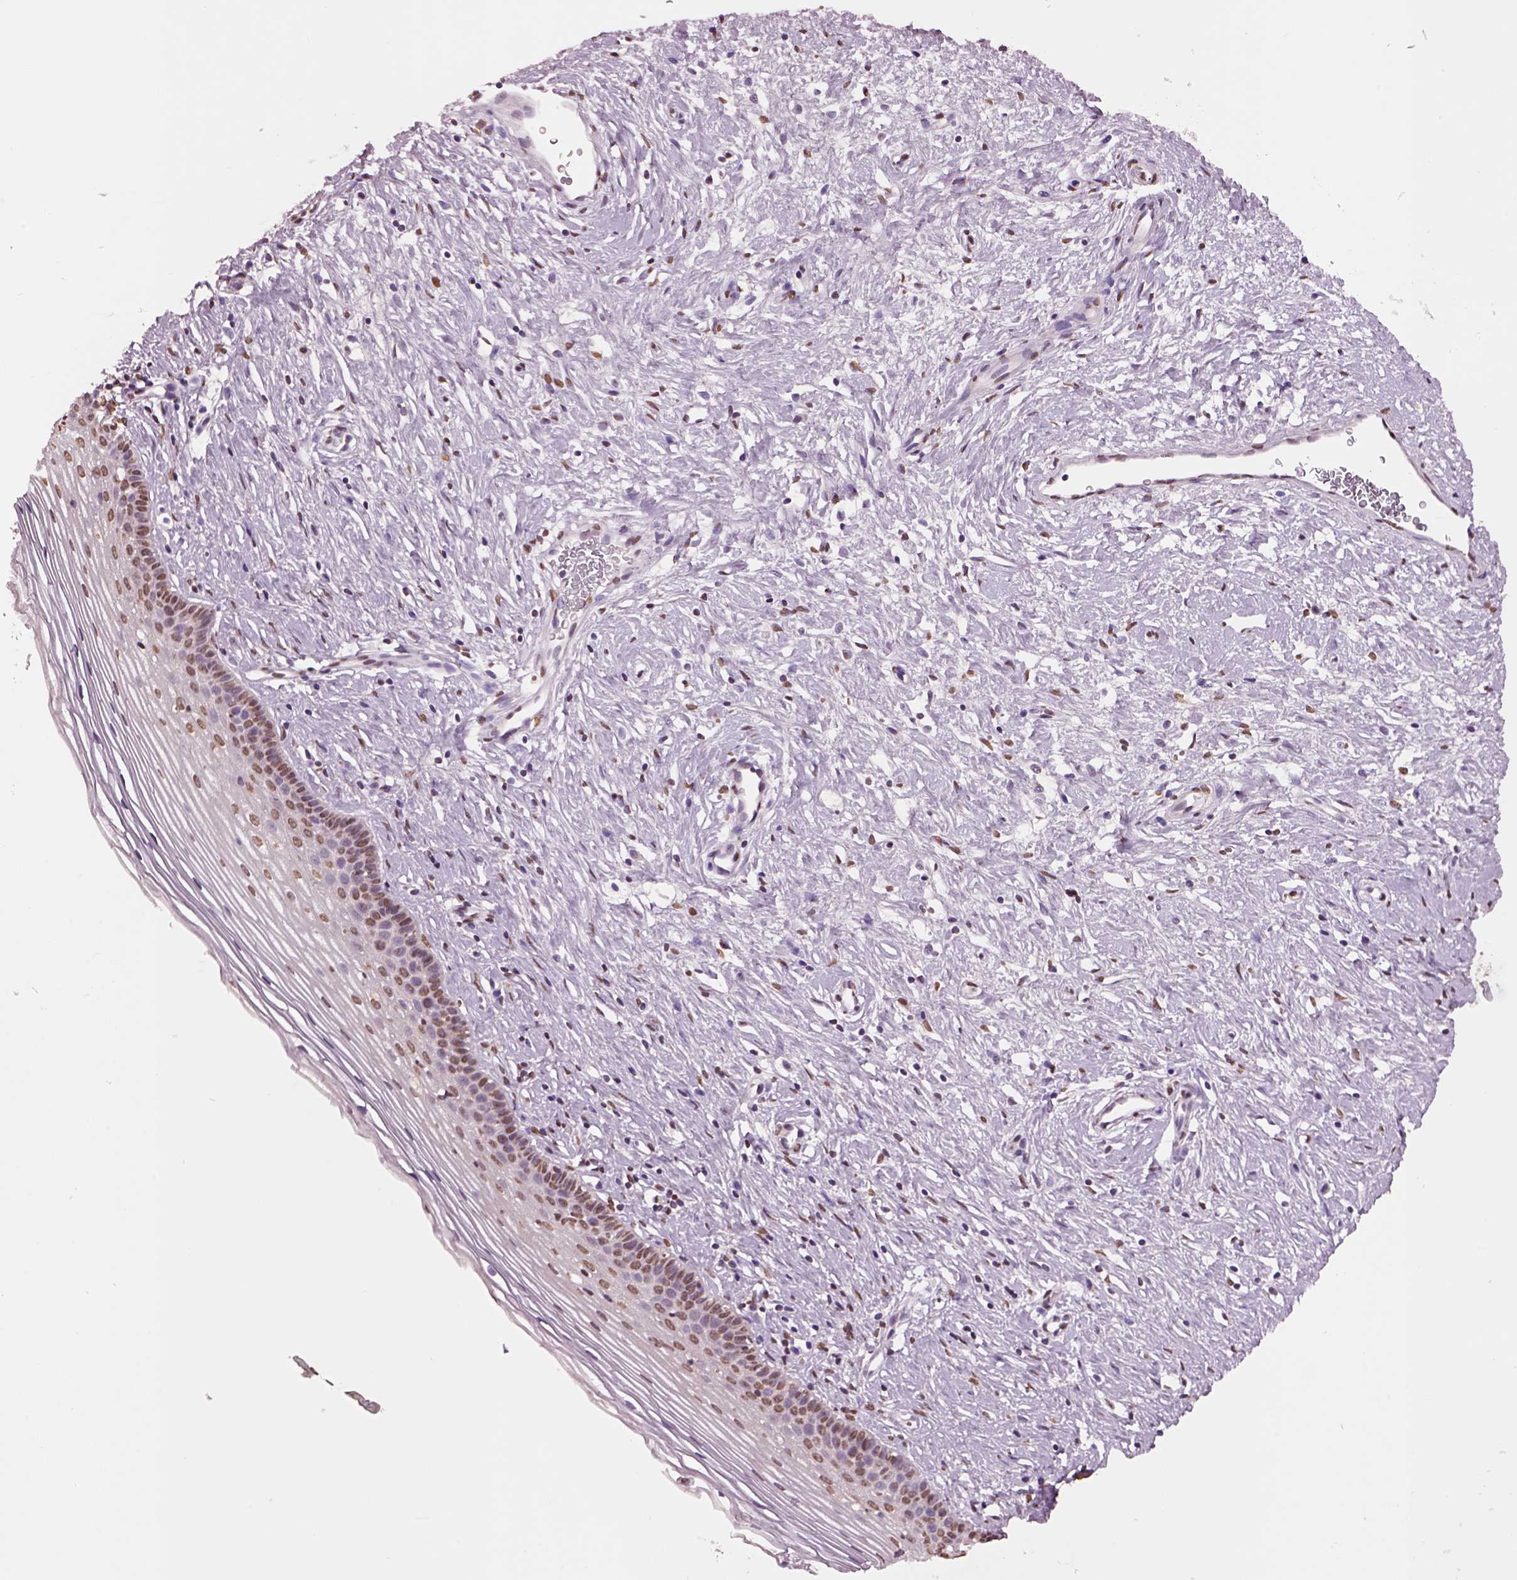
{"staining": {"intensity": "moderate", "quantity": "25%-75%", "location": "nuclear"}, "tissue": "cervix", "cell_type": "Glandular cells", "image_type": "normal", "snomed": [{"axis": "morphology", "description": "Normal tissue, NOS"}, {"axis": "topography", "description": "Cervix"}], "caption": "The image reveals a brown stain indicating the presence of a protein in the nuclear of glandular cells in cervix. (DAB IHC with brightfield microscopy, high magnification).", "gene": "DDX3X", "patient": {"sex": "female", "age": 39}}